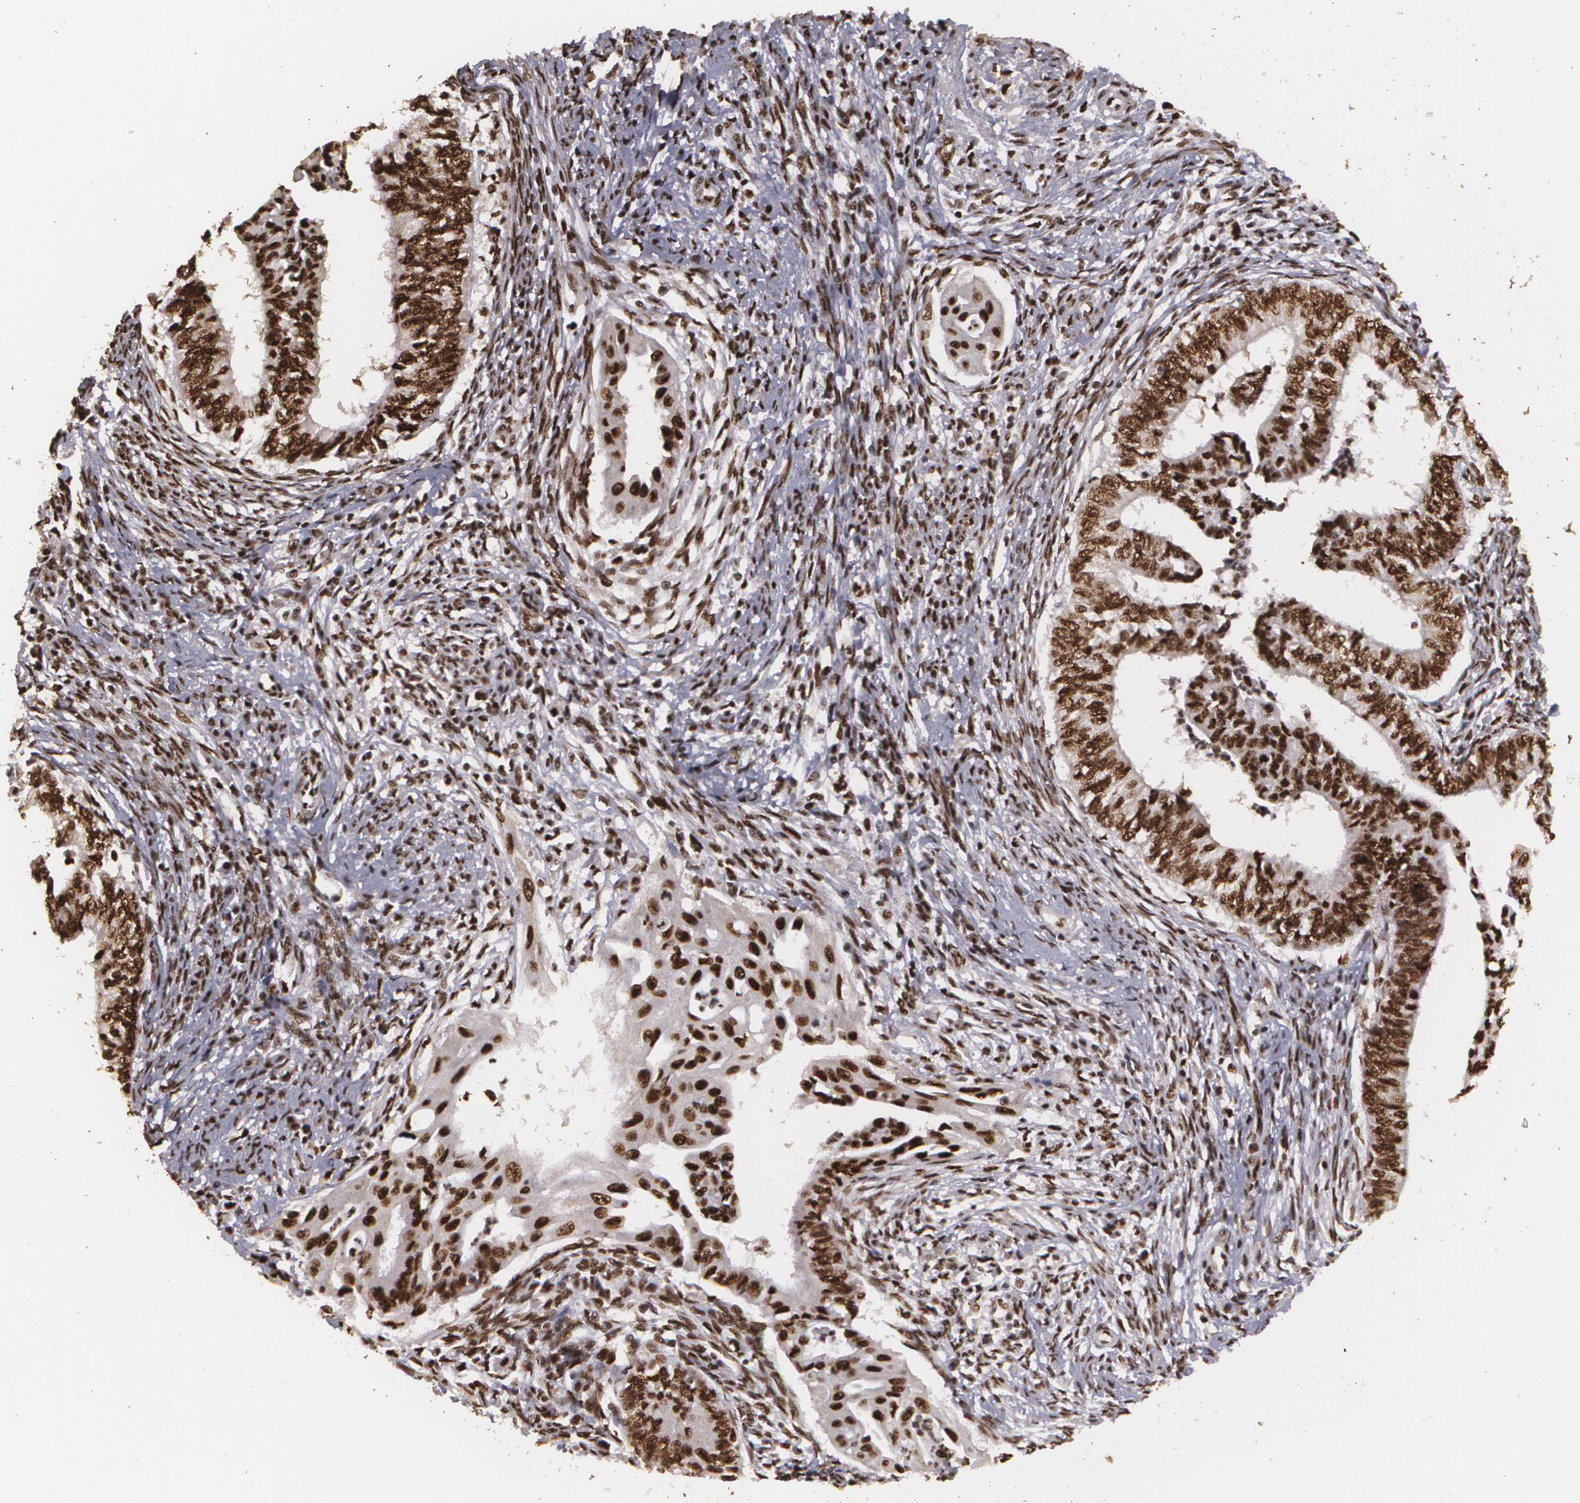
{"staining": {"intensity": "strong", "quantity": ">75%", "location": "cytoplasmic/membranous,nuclear"}, "tissue": "endometrial cancer", "cell_type": "Tumor cells", "image_type": "cancer", "snomed": [{"axis": "morphology", "description": "Adenocarcinoma, NOS"}, {"axis": "topography", "description": "Endometrium"}], "caption": "Immunohistochemistry histopathology image of human endometrial adenocarcinoma stained for a protein (brown), which displays high levels of strong cytoplasmic/membranous and nuclear staining in about >75% of tumor cells.", "gene": "RCOR1", "patient": {"sex": "female", "age": 66}}